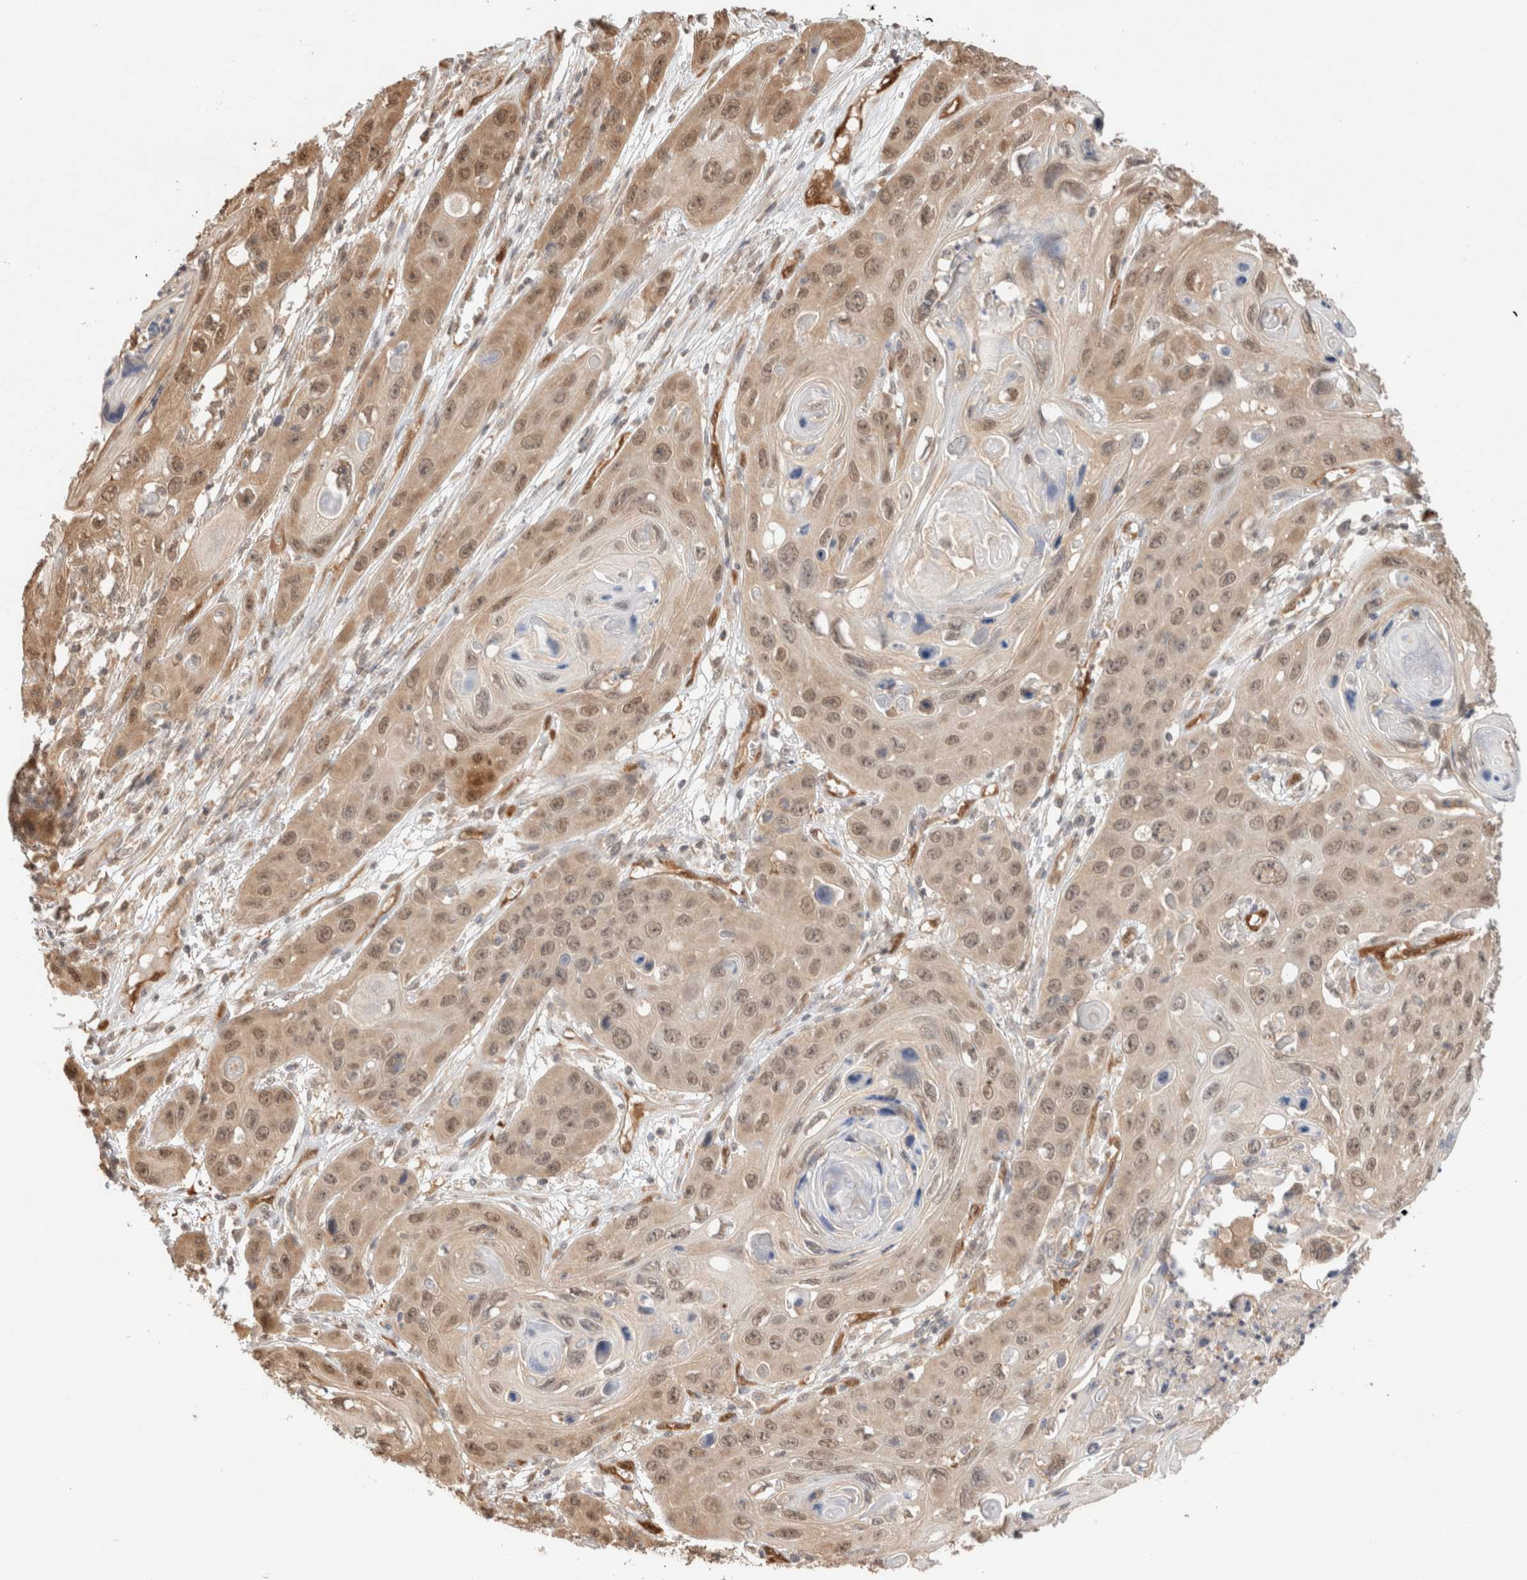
{"staining": {"intensity": "weak", "quantity": ">75%", "location": "cytoplasmic/membranous,nuclear"}, "tissue": "skin cancer", "cell_type": "Tumor cells", "image_type": "cancer", "snomed": [{"axis": "morphology", "description": "Squamous cell carcinoma, NOS"}, {"axis": "topography", "description": "Skin"}], "caption": "The immunohistochemical stain labels weak cytoplasmic/membranous and nuclear positivity in tumor cells of skin cancer tissue.", "gene": "CA13", "patient": {"sex": "male", "age": 55}}